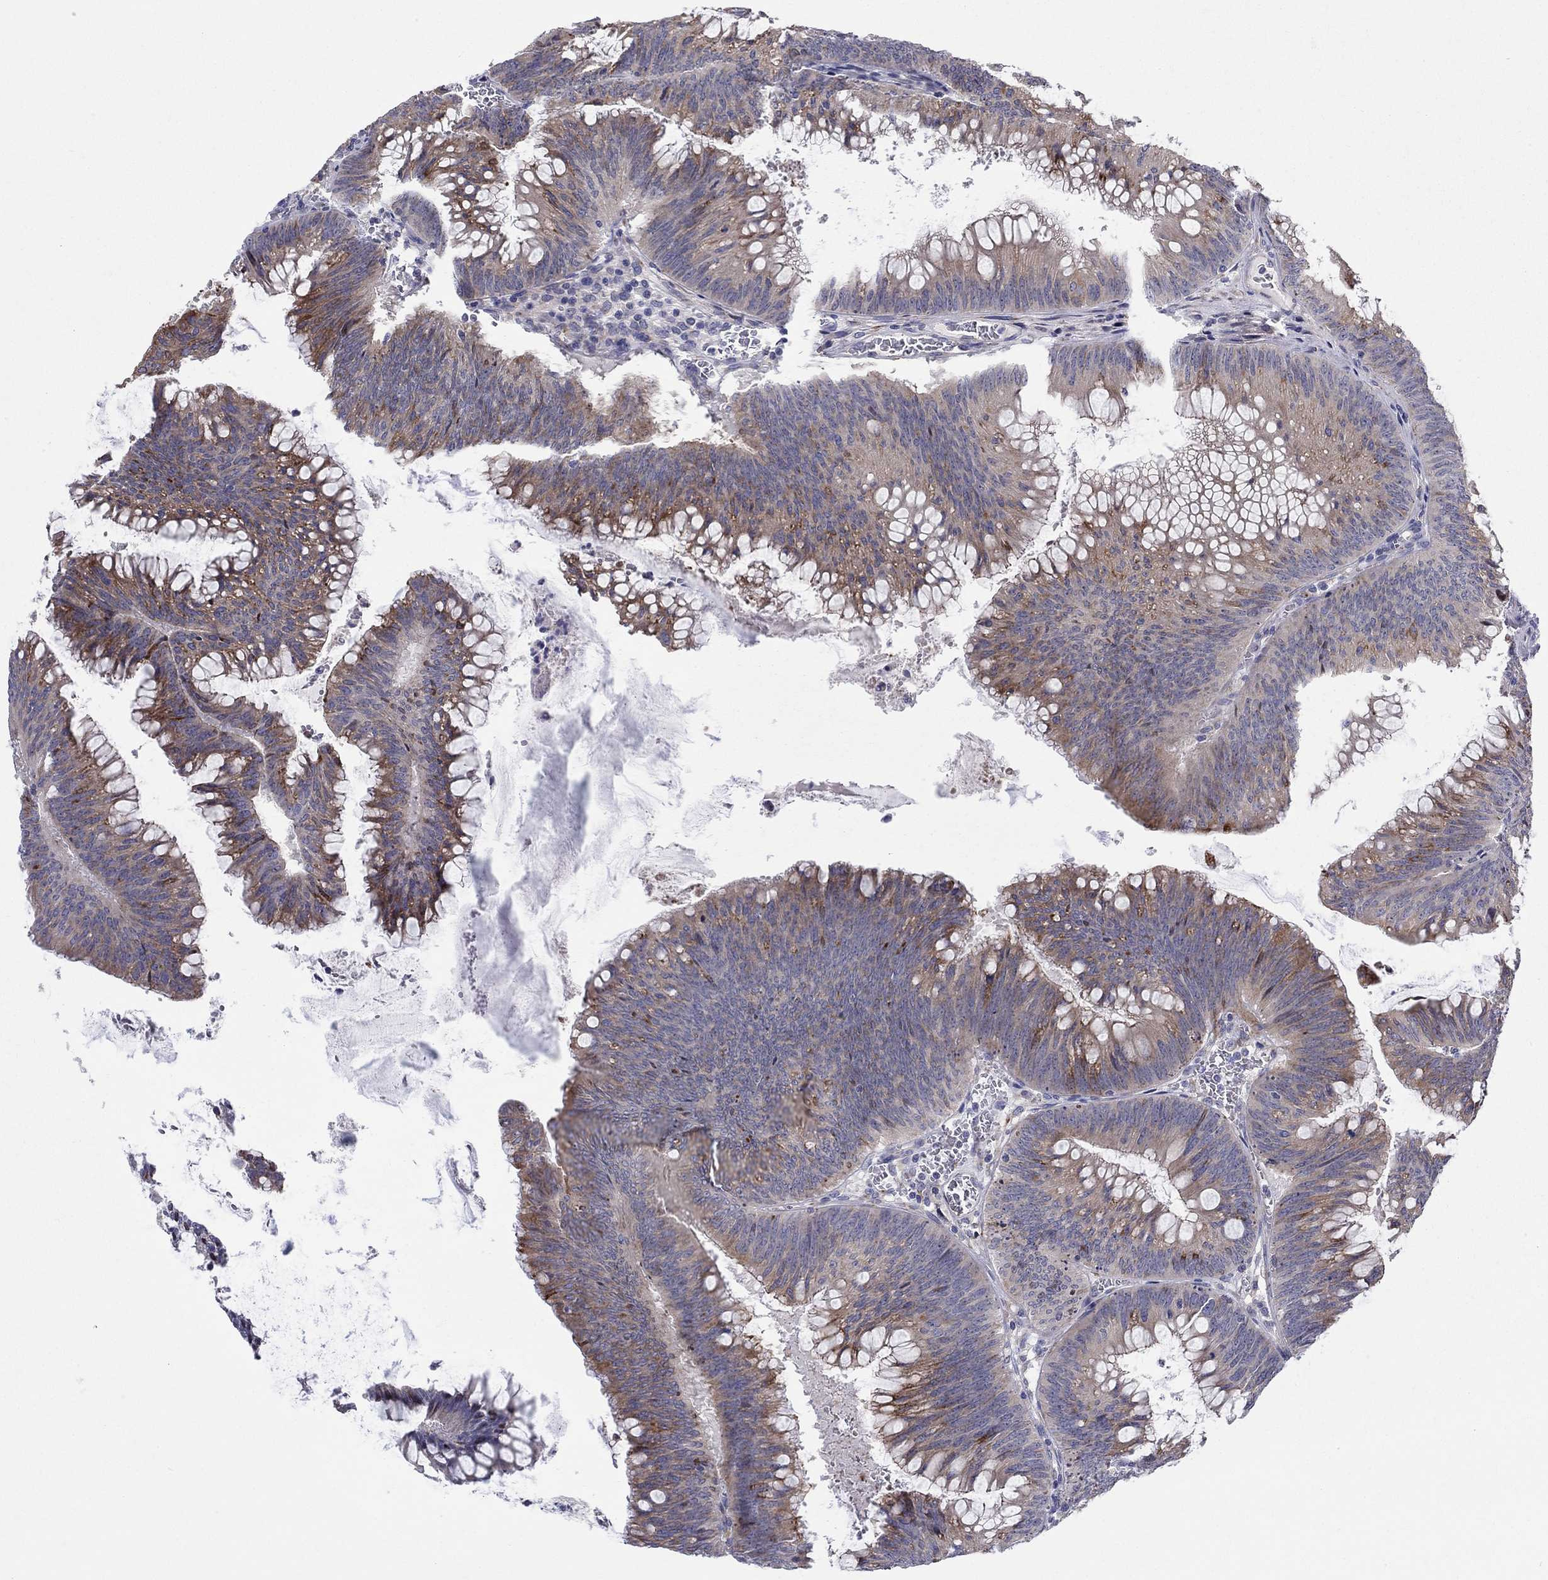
{"staining": {"intensity": "moderate", "quantity": ">75%", "location": "cytoplasmic/membranous"}, "tissue": "colorectal cancer", "cell_type": "Tumor cells", "image_type": "cancer", "snomed": [{"axis": "morphology", "description": "Adenocarcinoma, NOS"}, {"axis": "topography", "description": "Rectum"}], "caption": "The immunohistochemical stain labels moderate cytoplasmic/membranous staining in tumor cells of colorectal cancer tissue.", "gene": "QRFPR", "patient": {"sex": "female", "age": 72}}